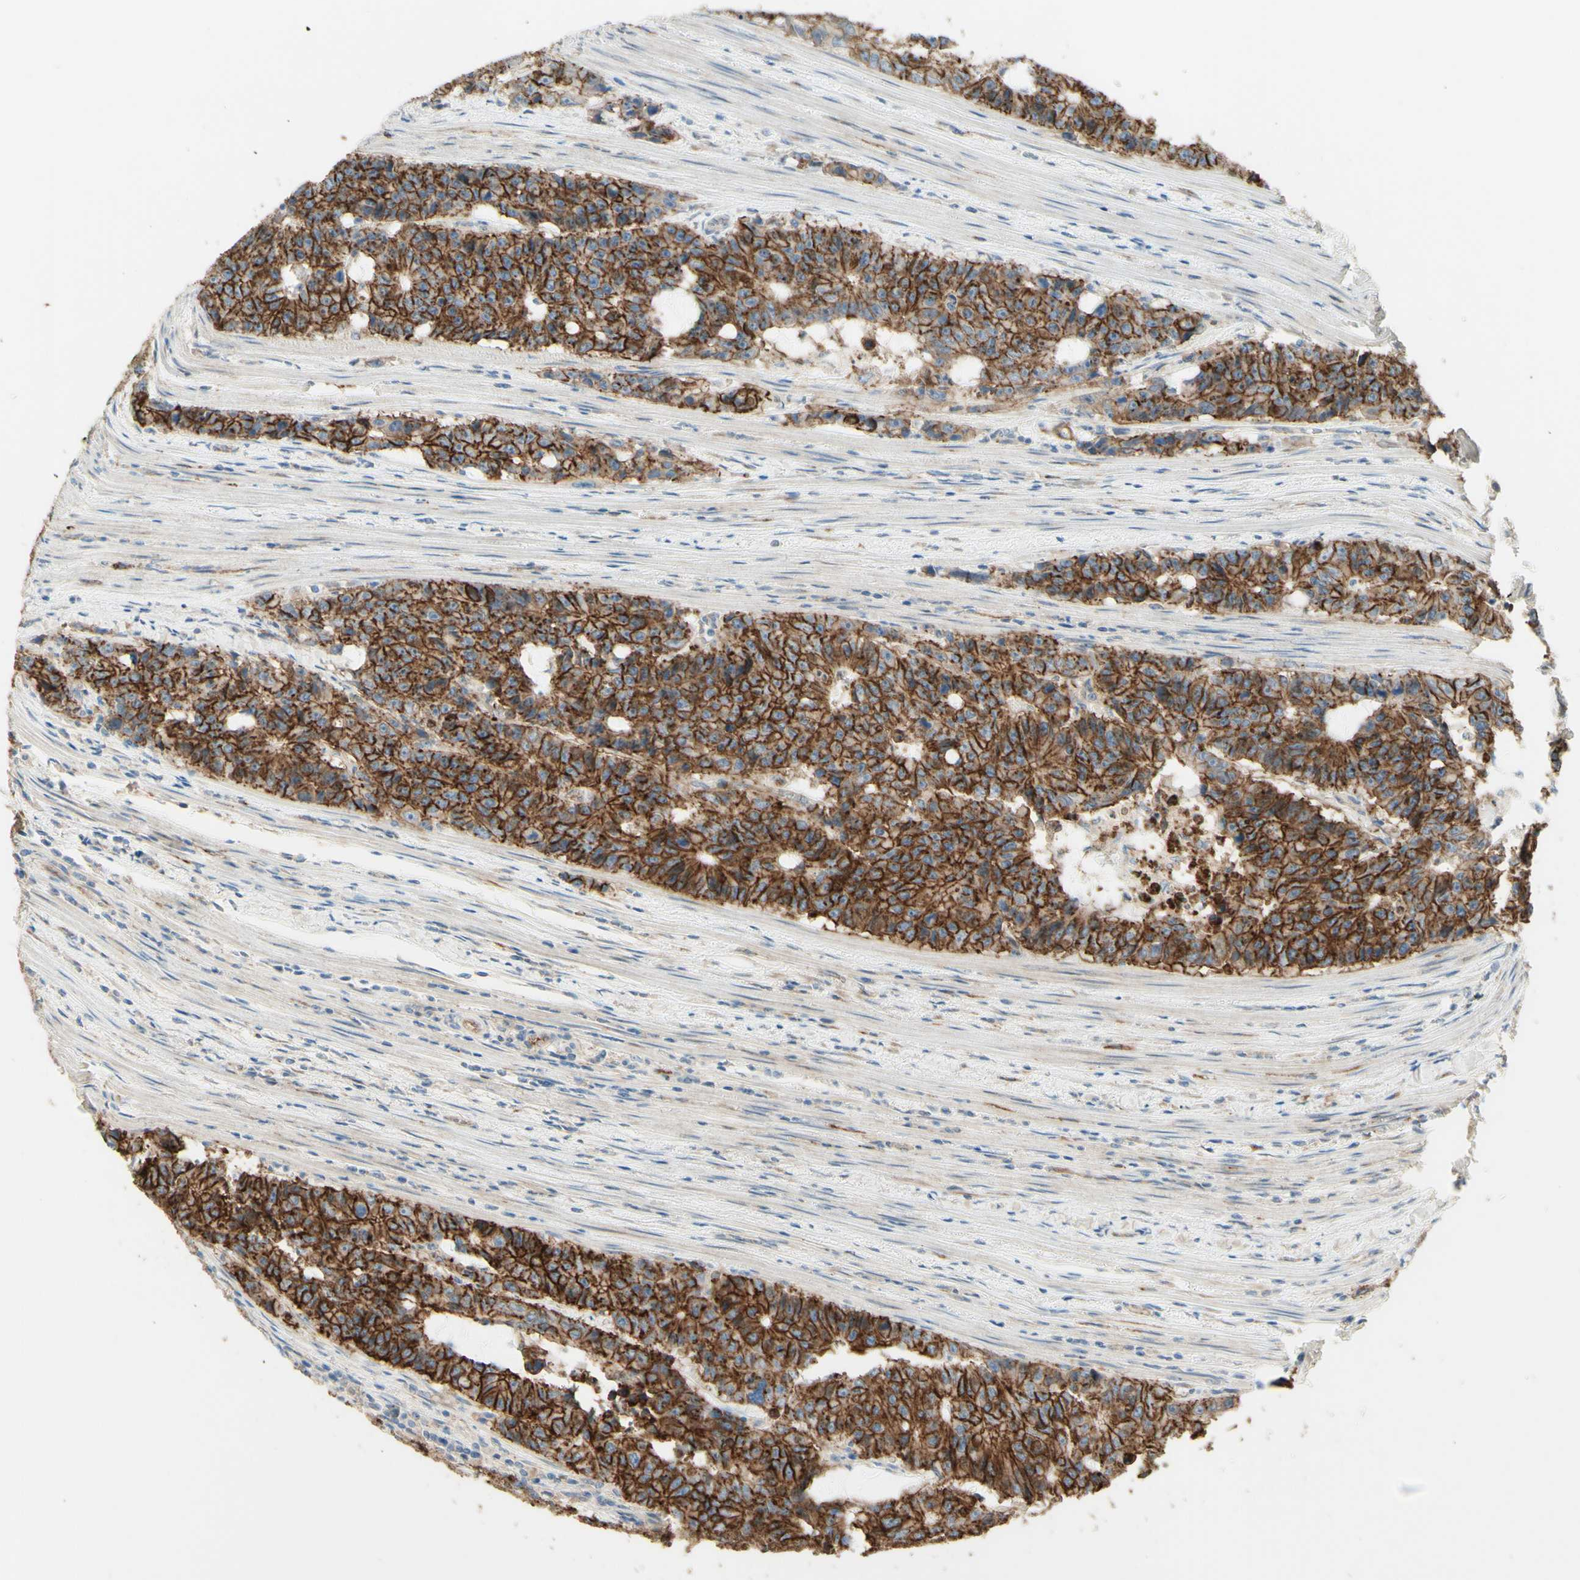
{"staining": {"intensity": "strong", "quantity": ">75%", "location": "cytoplasmic/membranous"}, "tissue": "colorectal cancer", "cell_type": "Tumor cells", "image_type": "cancer", "snomed": [{"axis": "morphology", "description": "Adenocarcinoma, NOS"}, {"axis": "topography", "description": "Colon"}], "caption": "Immunohistochemistry histopathology image of neoplastic tissue: colorectal cancer stained using immunohistochemistry (IHC) reveals high levels of strong protein expression localized specifically in the cytoplasmic/membranous of tumor cells, appearing as a cytoplasmic/membranous brown color.", "gene": "RNF149", "patient": {"sex": "female", "age": 86}}